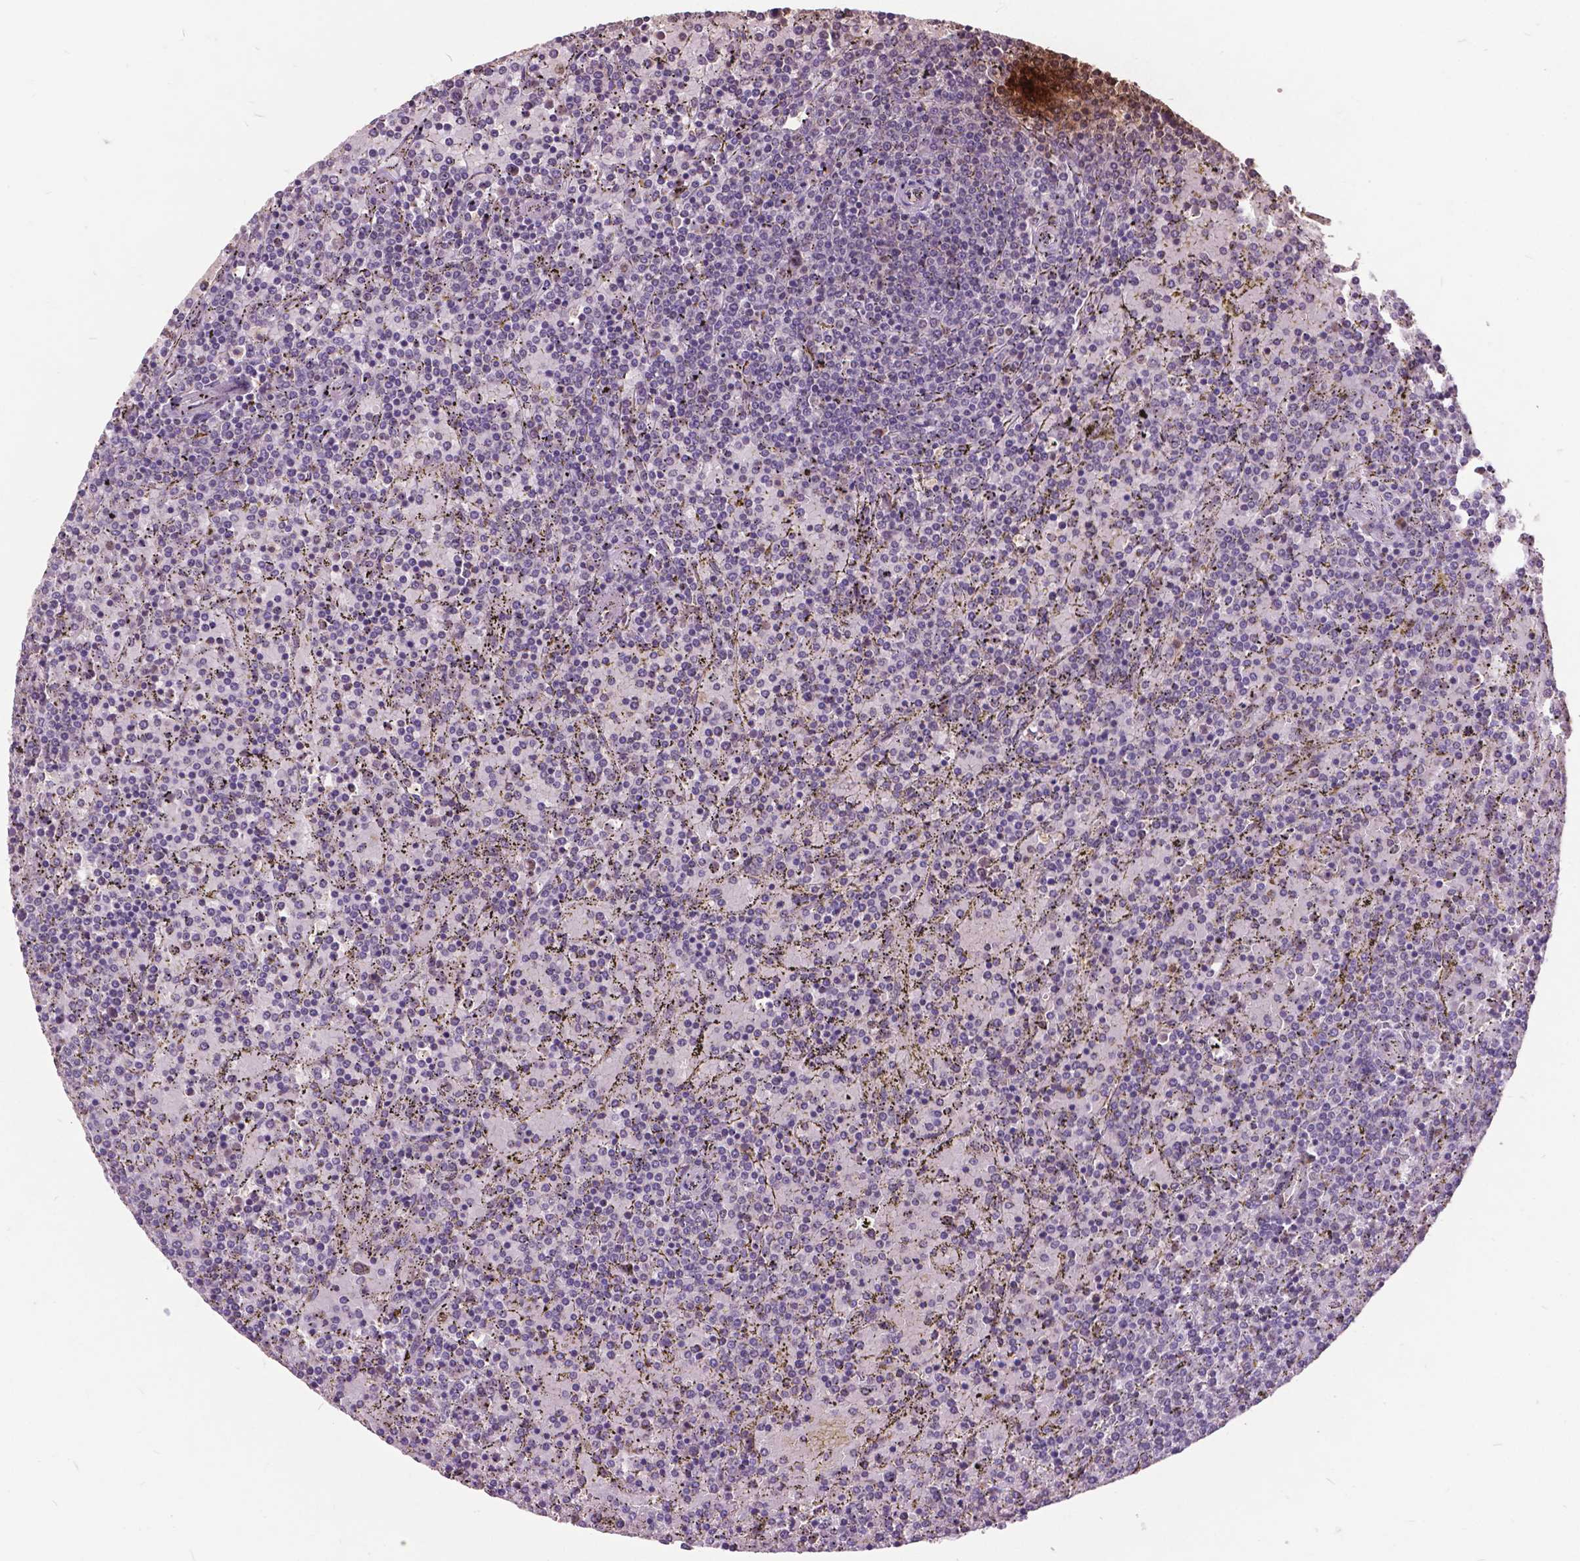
{"staining": {"intensity": "negative", "quantity": "none", "location": "none"}, "tissue": "lymphoma", "cell_type": "Tumor cells", "image_type": "cancer", "snomed": [{"axis": "morphology", "description": "Malignant lymphoma, non-Hodgkin's type, Low grade"}, {"axis": "topography", "description": "Spleen"}], "caption": "Low-grade malignant lymphoma, non-Hodgkin's type was stained to show a protein in brown. There is no significant expression in tumor cells.", "gene": "MSH2", "patient": {"sex": "female", "age": 77}}